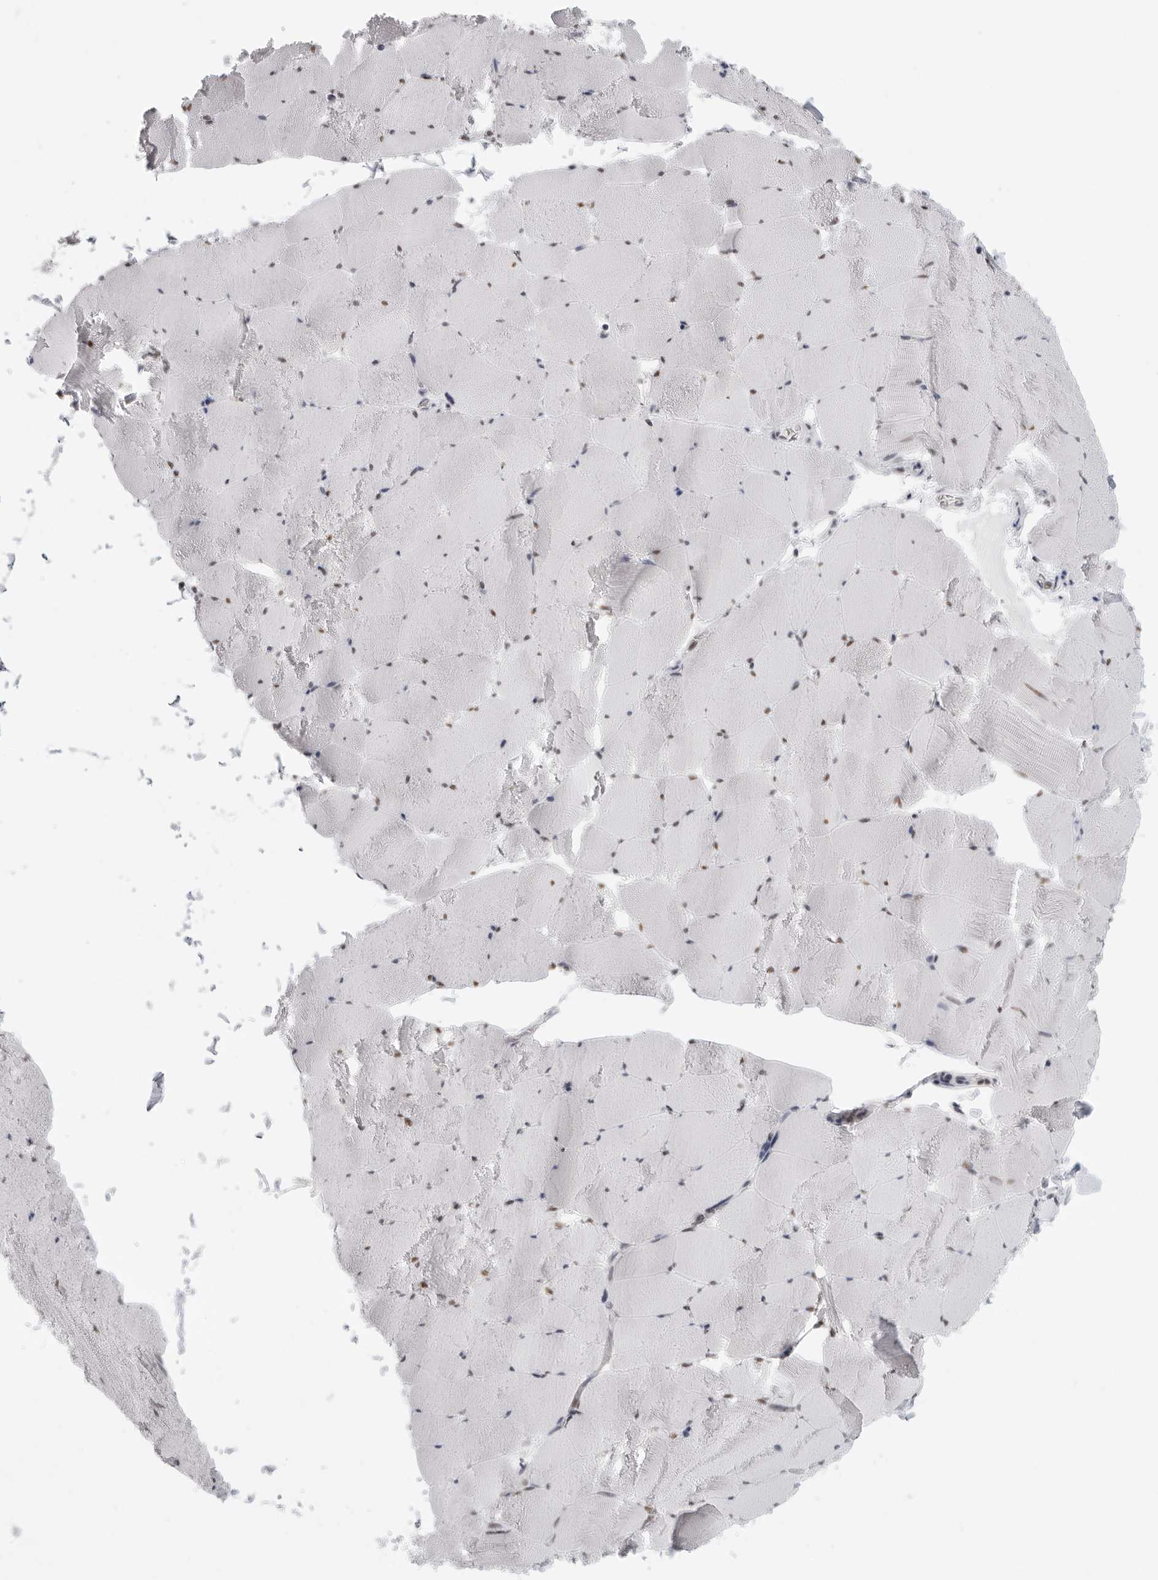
{"staining": {"intensity": "weak", "quantity": "25%-75%", "location": "nuclear"}, "tissue": "skeletal muscle", "cell_type": "Myocytes", "image_type": "normal", "snomed": [{"axis": "morphology", "description": "Normal tissue, NOS"}, {"axis": "topography", "description": "Skeletal muscle"}], "caption": "This image demonstrates immunohistochemistry (IHC) staining of unremarkable human skeletal muscle, with low weak nuclear staining in about 25%-75% of myocytes.", "gene": "RPA2", "patient": {"sex": "male", "age": 62}}